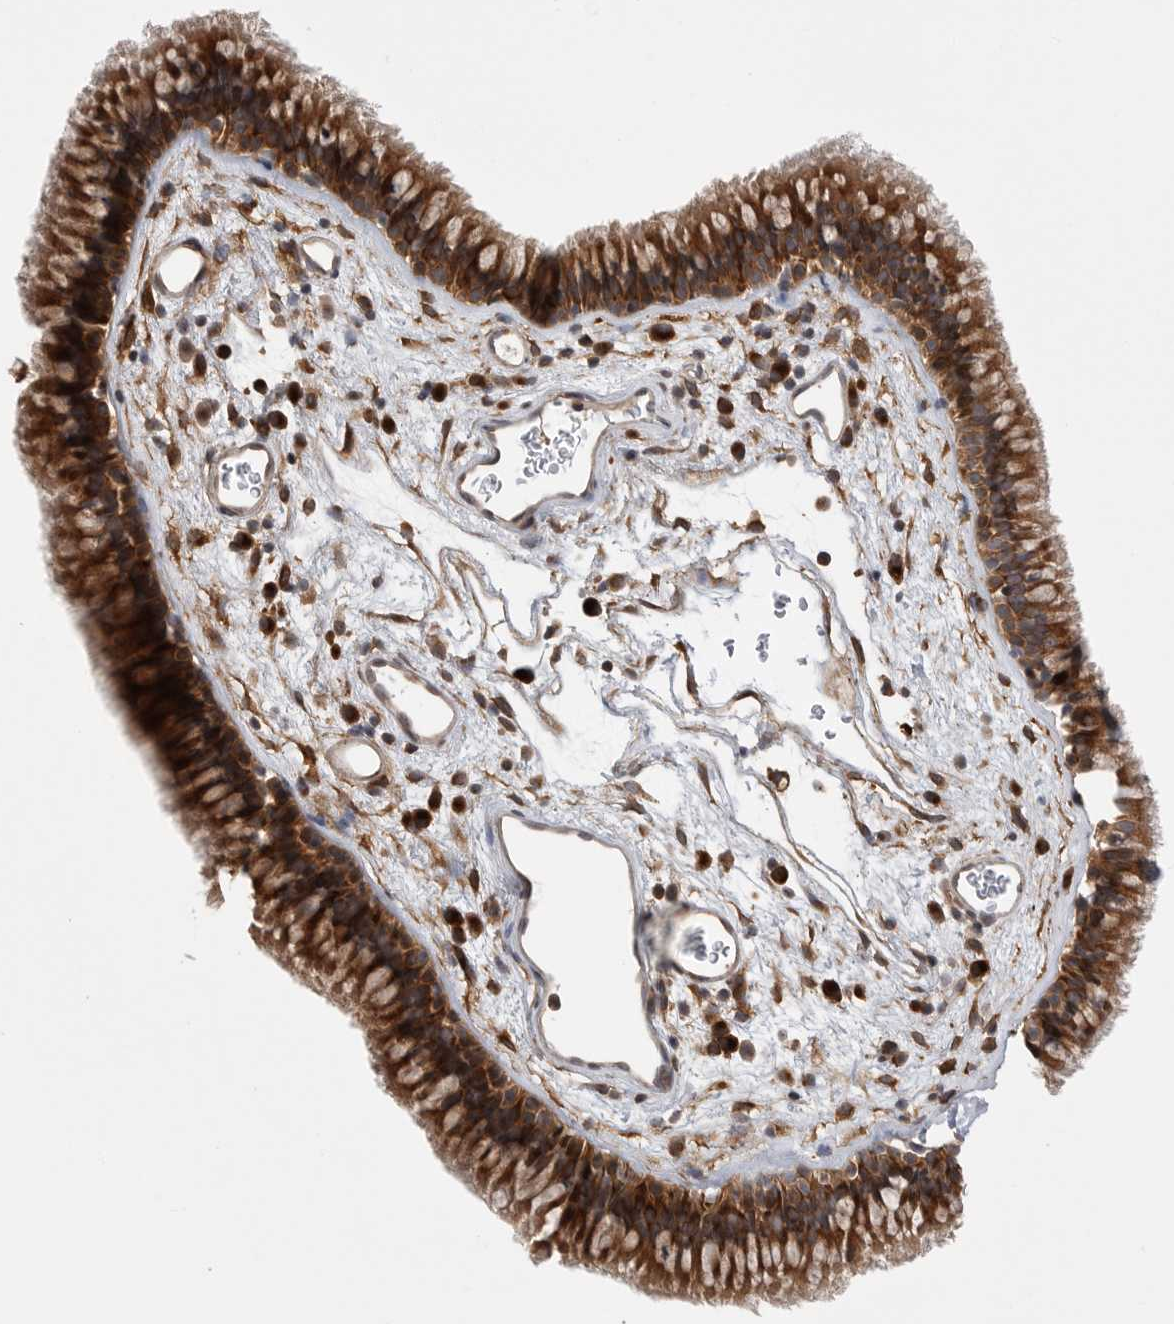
{"staining": {"intensity": "strong", "quantity": ">75%", "location": "cytoplasmic/membranous"}, "tissue": "nasopharynx", "cell_type": "Respiratory epithelial cells", "image_type": "normal", "snomed": [{"axis": "morphology", "description": "Normal tissue, NOS"}, {"axis": "morphology", "description": "Inflammation, NOS"}, {"axis": "topography", "description": "Nasopharynx"}], "caption": "Strong cytoplasmic/membranous expression is appreciated in approximately >75% of respiratory epithelial cells in benign nasopharynx.", "gene": "OXR1", "patient": {"sex": "male", "age": 48}}